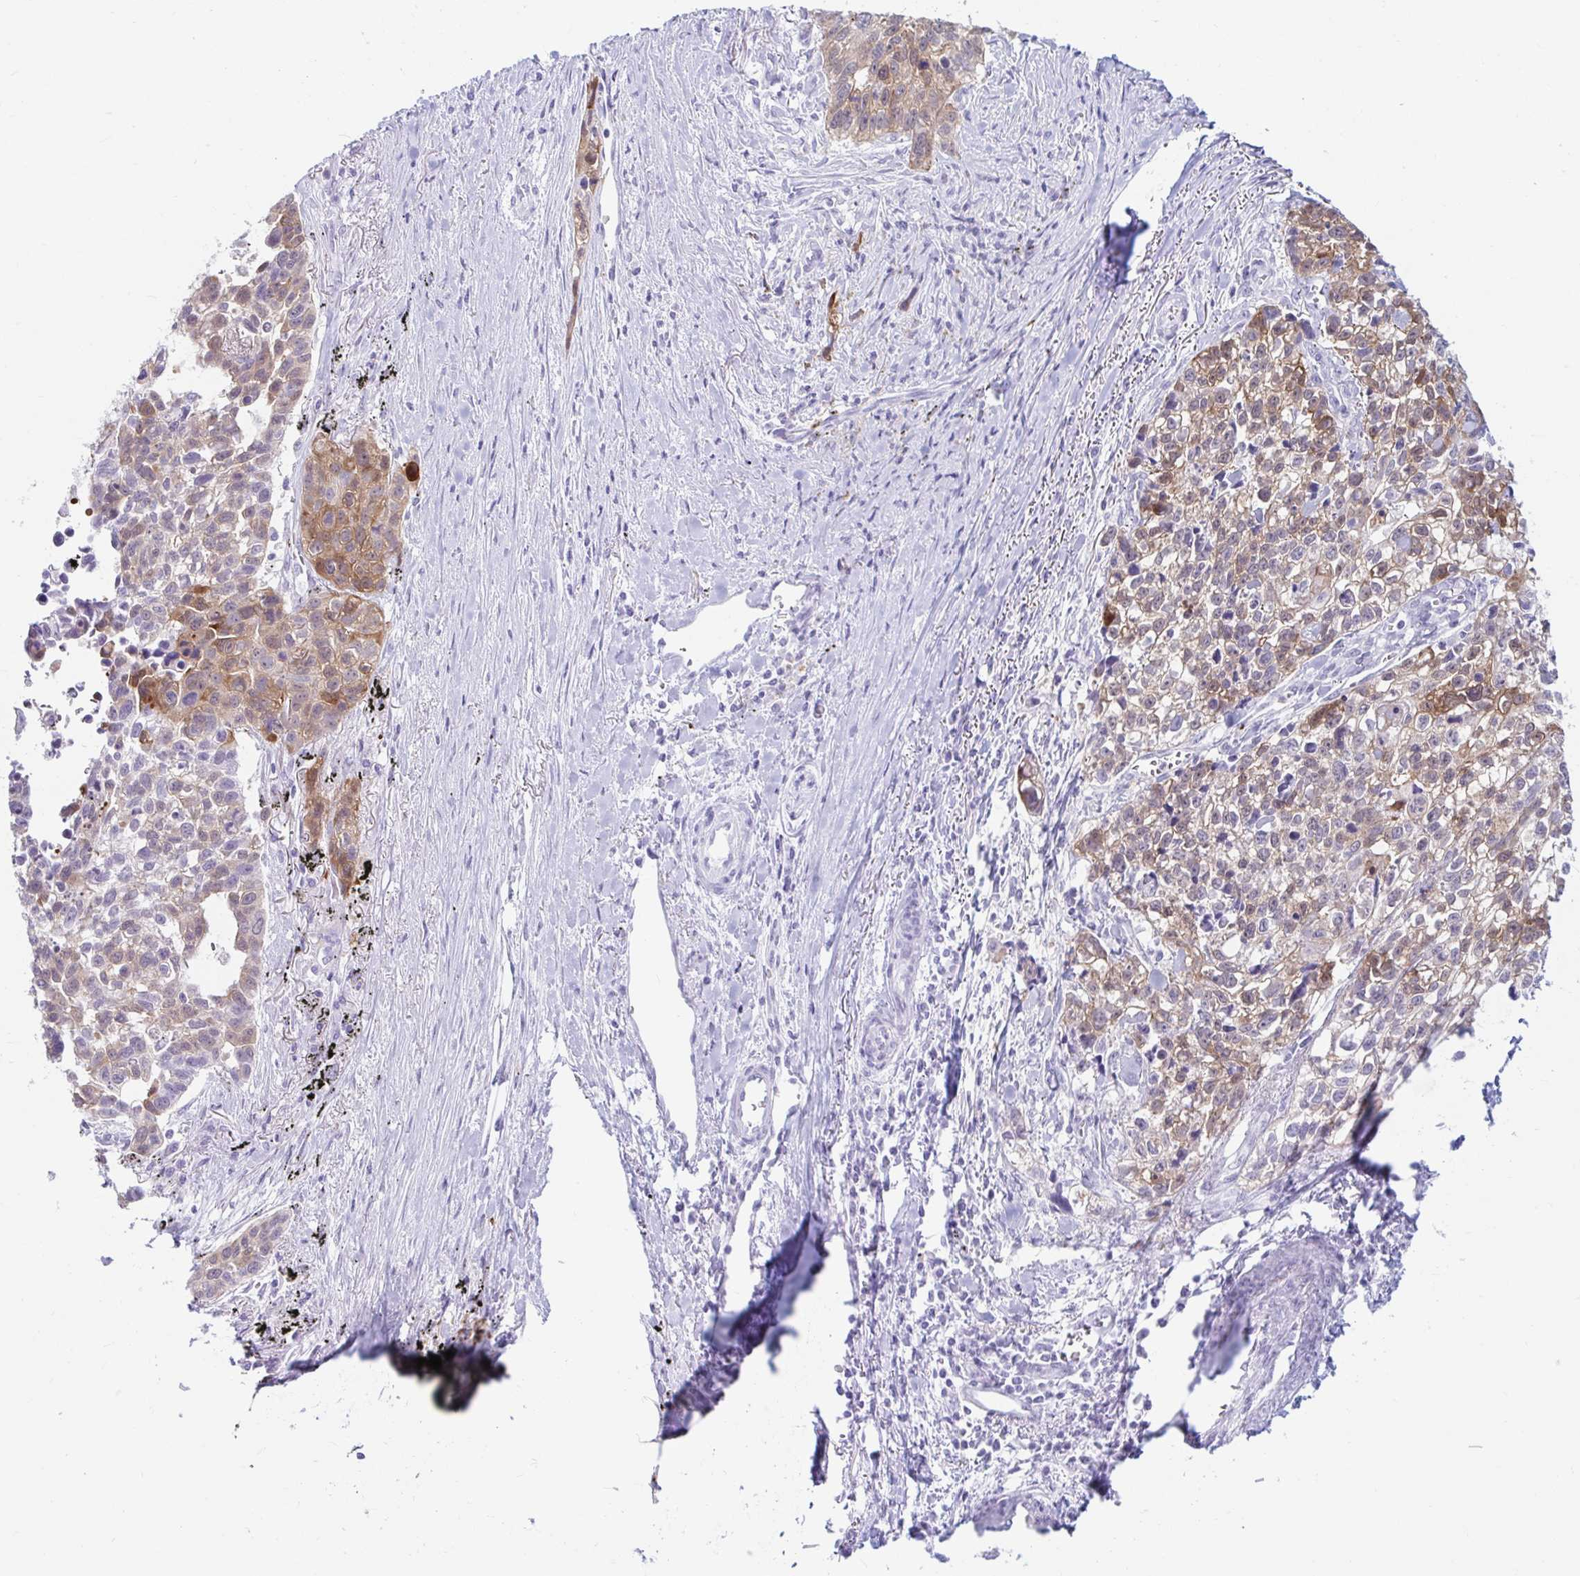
{"staining": {"intensity": "moderate", "quantity": "25%-75%", "location": "cytoplasmic/membranous"}, "tissue": "lung cancer", "cell_type": "Tumor cells", "image_type": "cancer", "snomed": [{"axis": "morphology", "description": "Squamous cell carcinoma, NOS"}, {"axis": "topography", "description": "Lung"}], "caption": "An immunohistochemistry (IHC) micrograph of neoplastic tissue is shown. Protein staining in brown shows moderate cytoplasmic/membranous positivity in lung cancer within tumor cells. The staining is performed using DAB (3,3'-diaminobenzidine) brown chromogen to label protein expression. The nuclei are counter-stained blue using hematoxylin.", "gene": "ERICH6", "patient": {"sex": "male", "age": 74}}